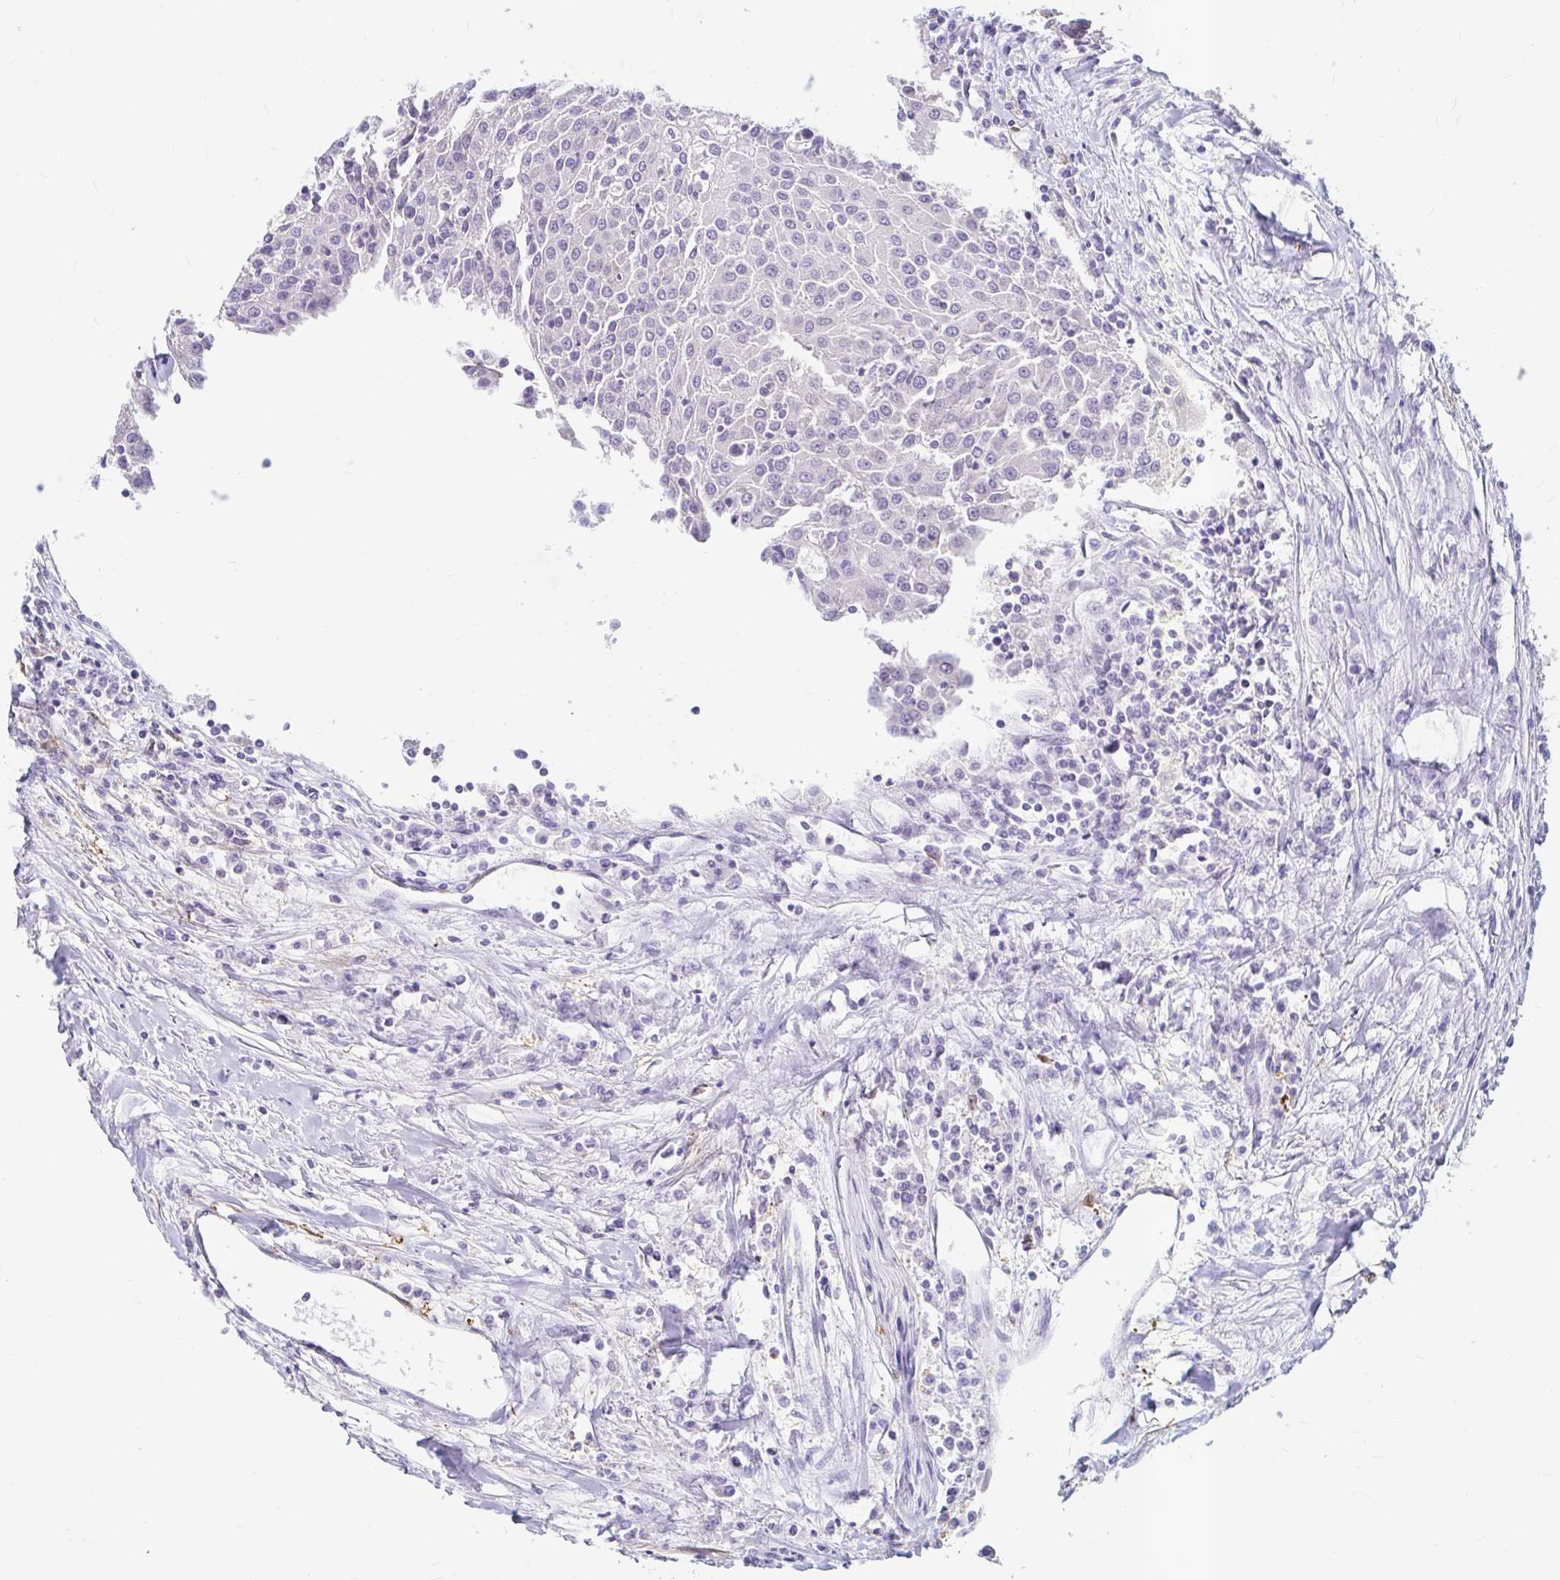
{"staining": {"intensity": "negative", "quantity": "none", "location": "none"}, "tissue": "urothelial cancer", "cell_type": "Tumor cells", "image_type": "cancer", "snomed": [{"axis": "morphology", "description": "Urothelial carcinoma, High grade"}, {"axis": "topography", "description": "Urinary bladder"}], "caption": "A micrograph of human urothelial carcinoma (high-grade) is negative for staining in tumor cells. (Immunohistochemistry (ihc), brightfield microscopy, high magnification).", "gene": "ADH1A", "patient": {"sex": "female", "age": 85}}